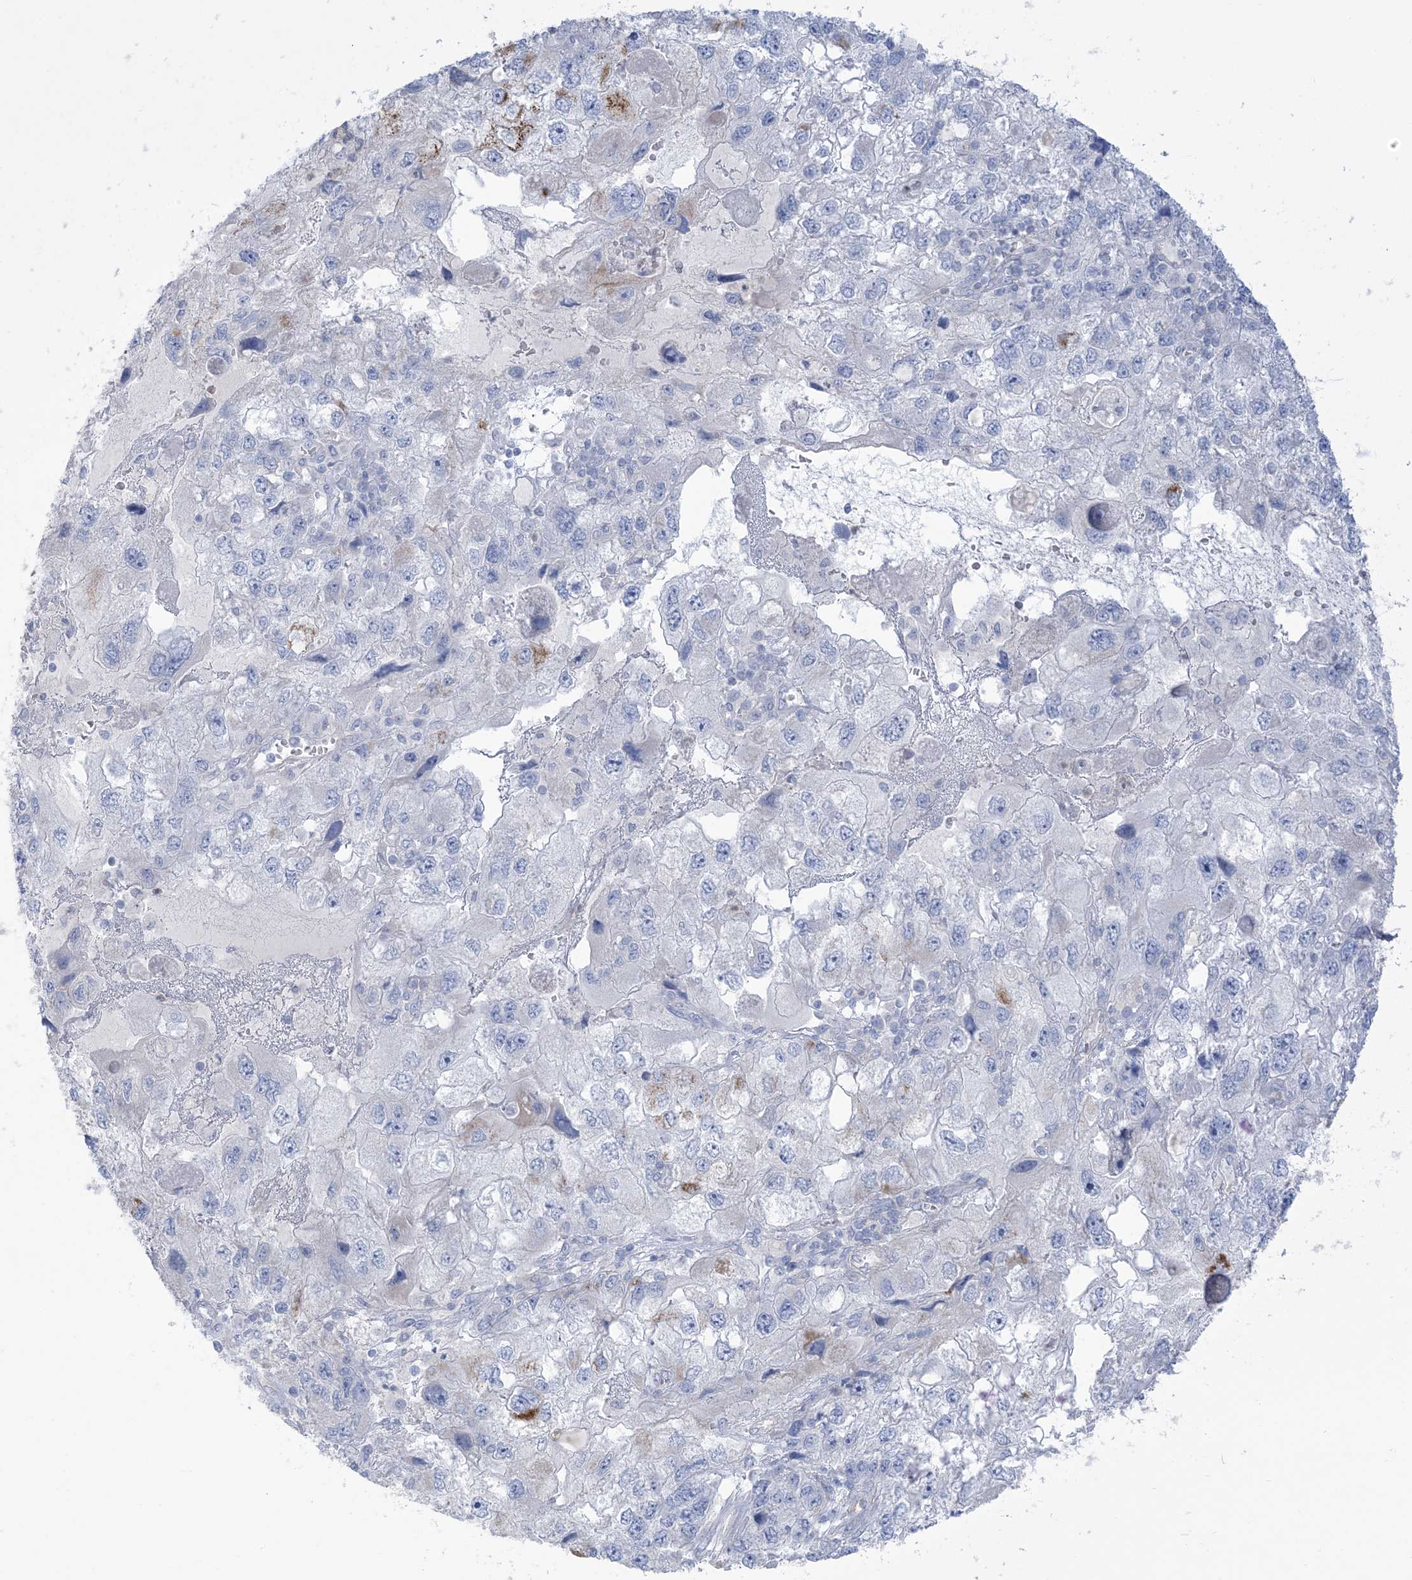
{"staining": {"intensity": "negative", "quantity": "none", "location": "none"}, "tissue": "endometrial cancer", "cell_type": "Tumor cells", "image_type": "cancer", "snomed": [{"axis": "morphology", "description": "Adenocarcinoma, NOS"}, {"axis": "topography", "description": "Endometrium"}], "caption": "The IHC micrograph has no significant positivity in tumor cells of adenocarcinoma (endometrial) tissue.", "gene": "MTHFD2L", "patient": {"sex": "female", "age": 49}}